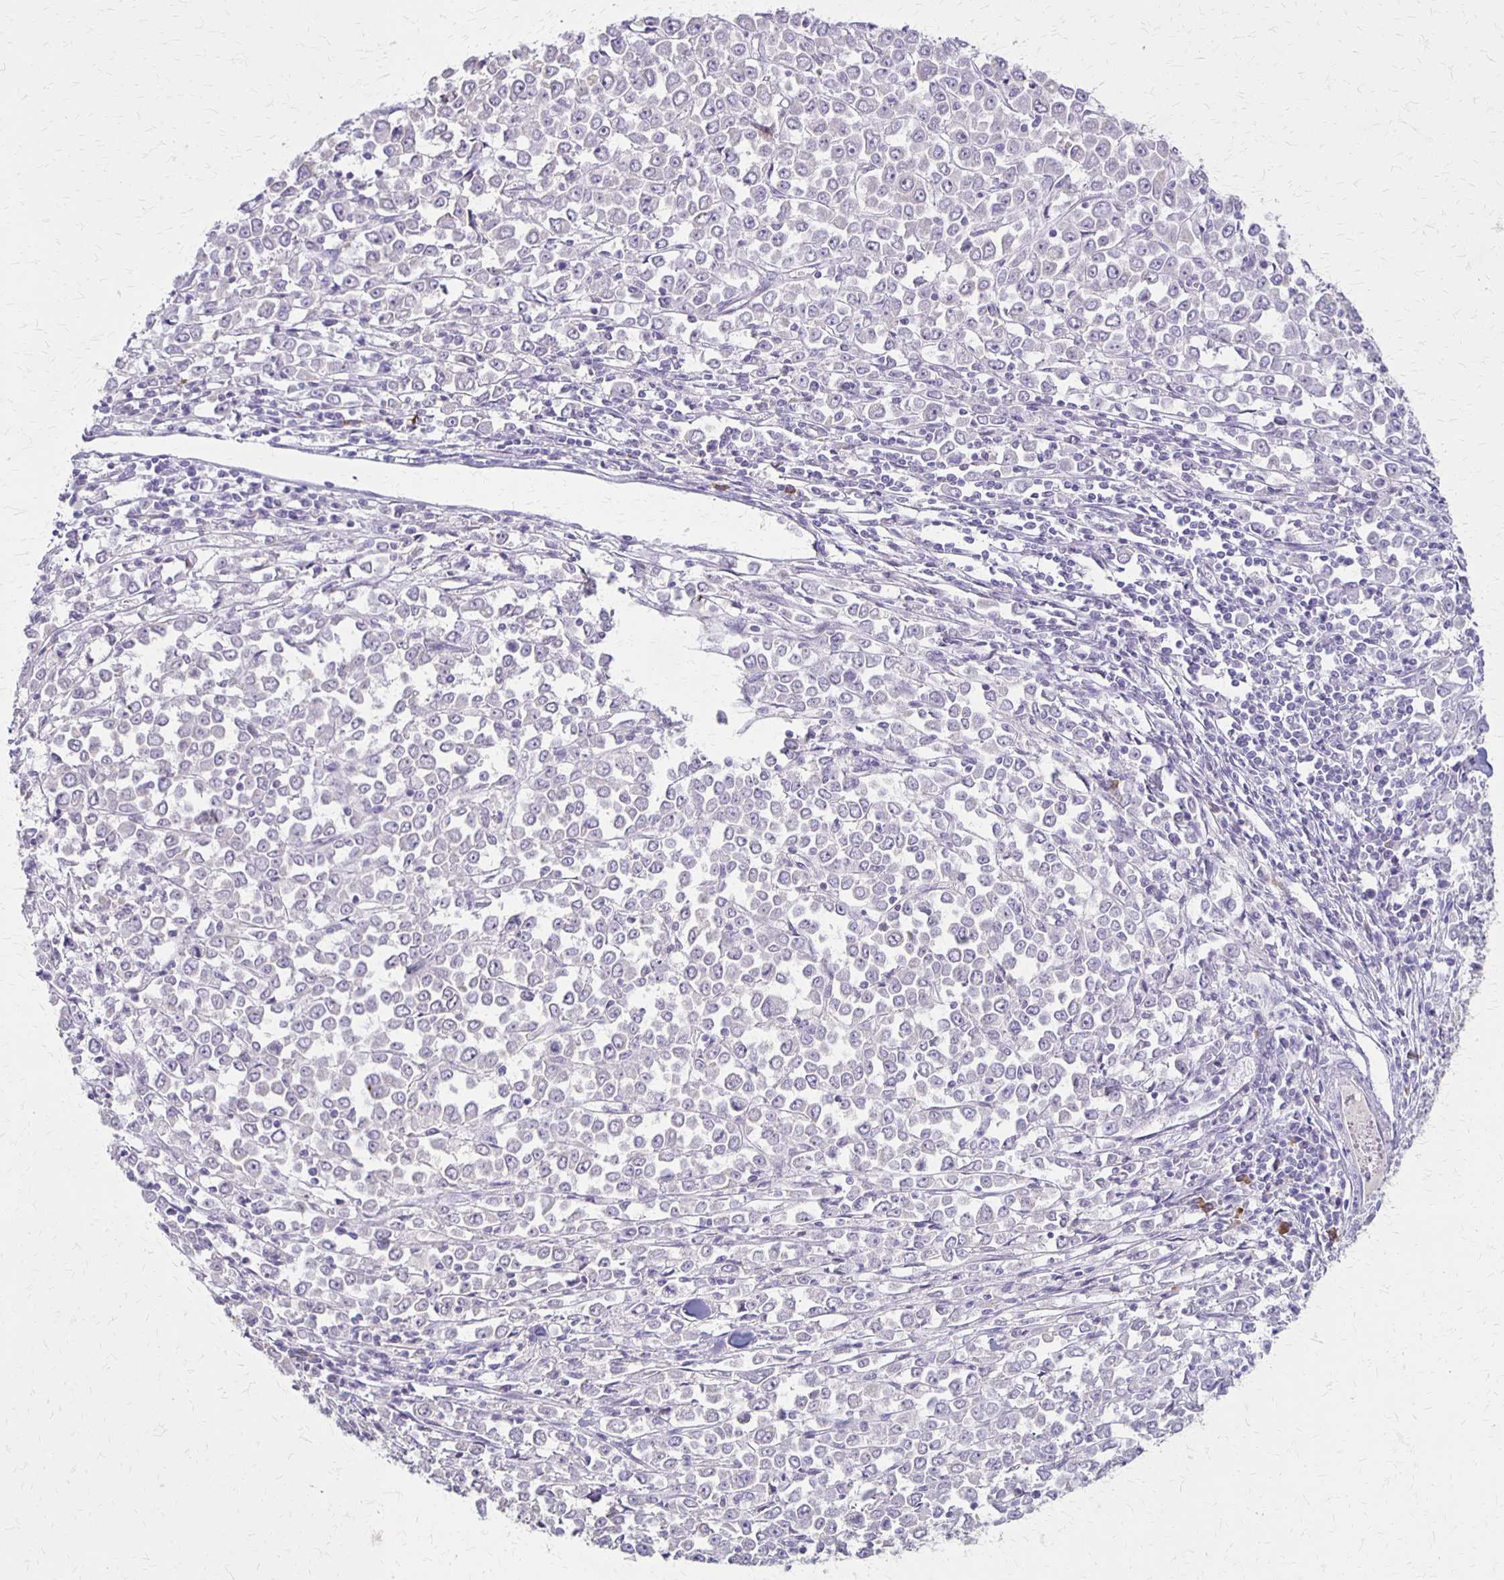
{"staining": {"intensity": "negative", "quantity": "none", "location": "none"}, "tissue": "stomach cancer", "cell_type": "Tumor cells", "image_type": "cancer", "snomed": [{"axis": "morphology", "description": "Adenocarcinoma, NOS"}, {"axis": "topography", "description": "Stomach, upper"}], "caption": "There is no significant expression in tumor cells of stomach cancer.", "gene": "SLC35E2B", "patient": {"sex": "male", "age": 70}}